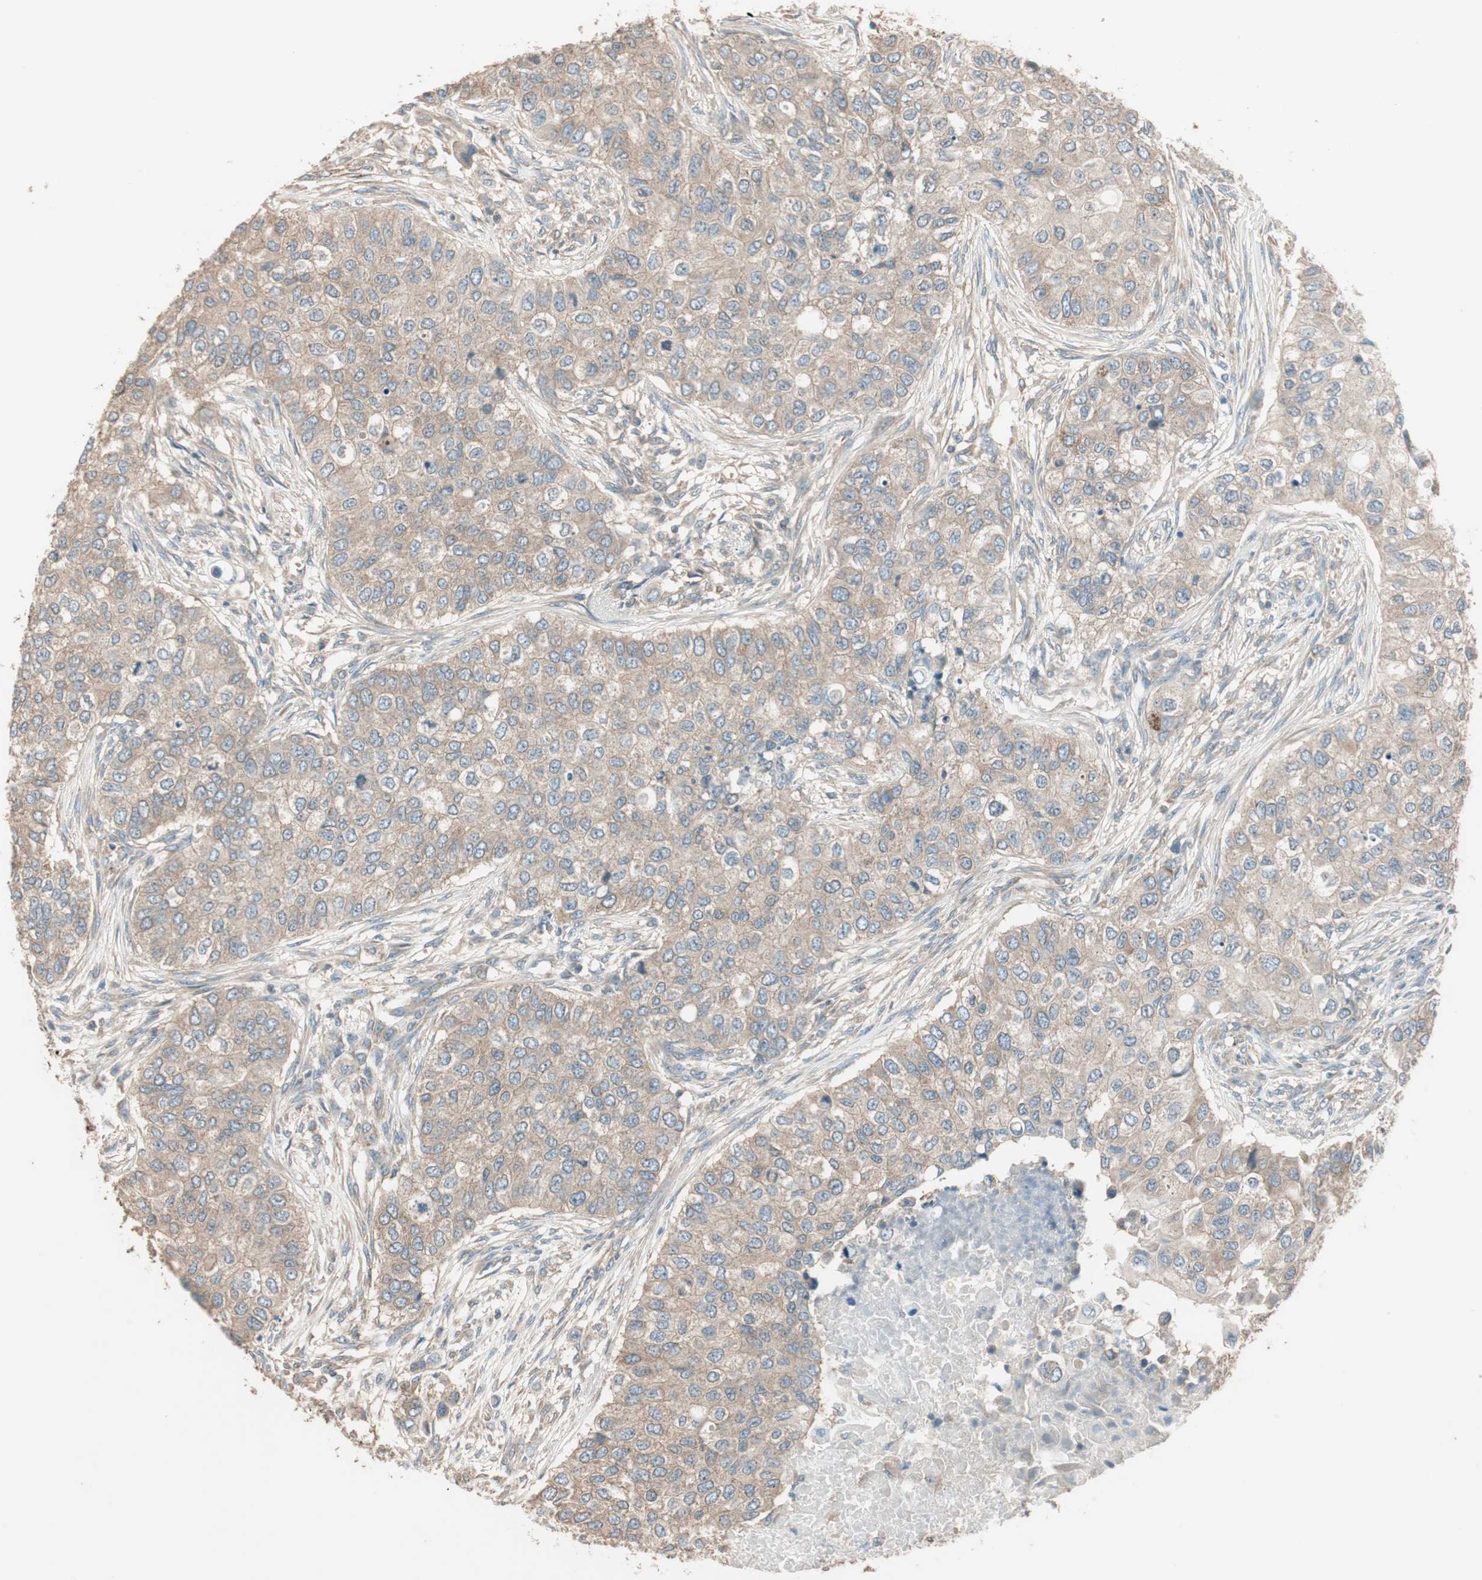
{"staining": {"intensity": "moderate", "quantity": ">75%", "location": "cytoplasmic/membranous"}, "tissue": "breast cancer", "cell_type": "Tumor cells", "image_type": "cancer", "snomed": [{"axis": "morphology", "description": "Normal tissue, NOS"}, {"axis": "morphology", "description": "Duct carcinoma"}, {"axis": "topography", "description": "Breast"}], "caption": "IHC (DAB (3,3'-diaminobenzidine)) staining of breast infiltrating ductal carcinoma demonstrates moderate cytoplasmic/membranous protein staining in about >75% of tumor cells.", "gene": "CC2D1A", "patient": {"sex": "female", "age": 49}}